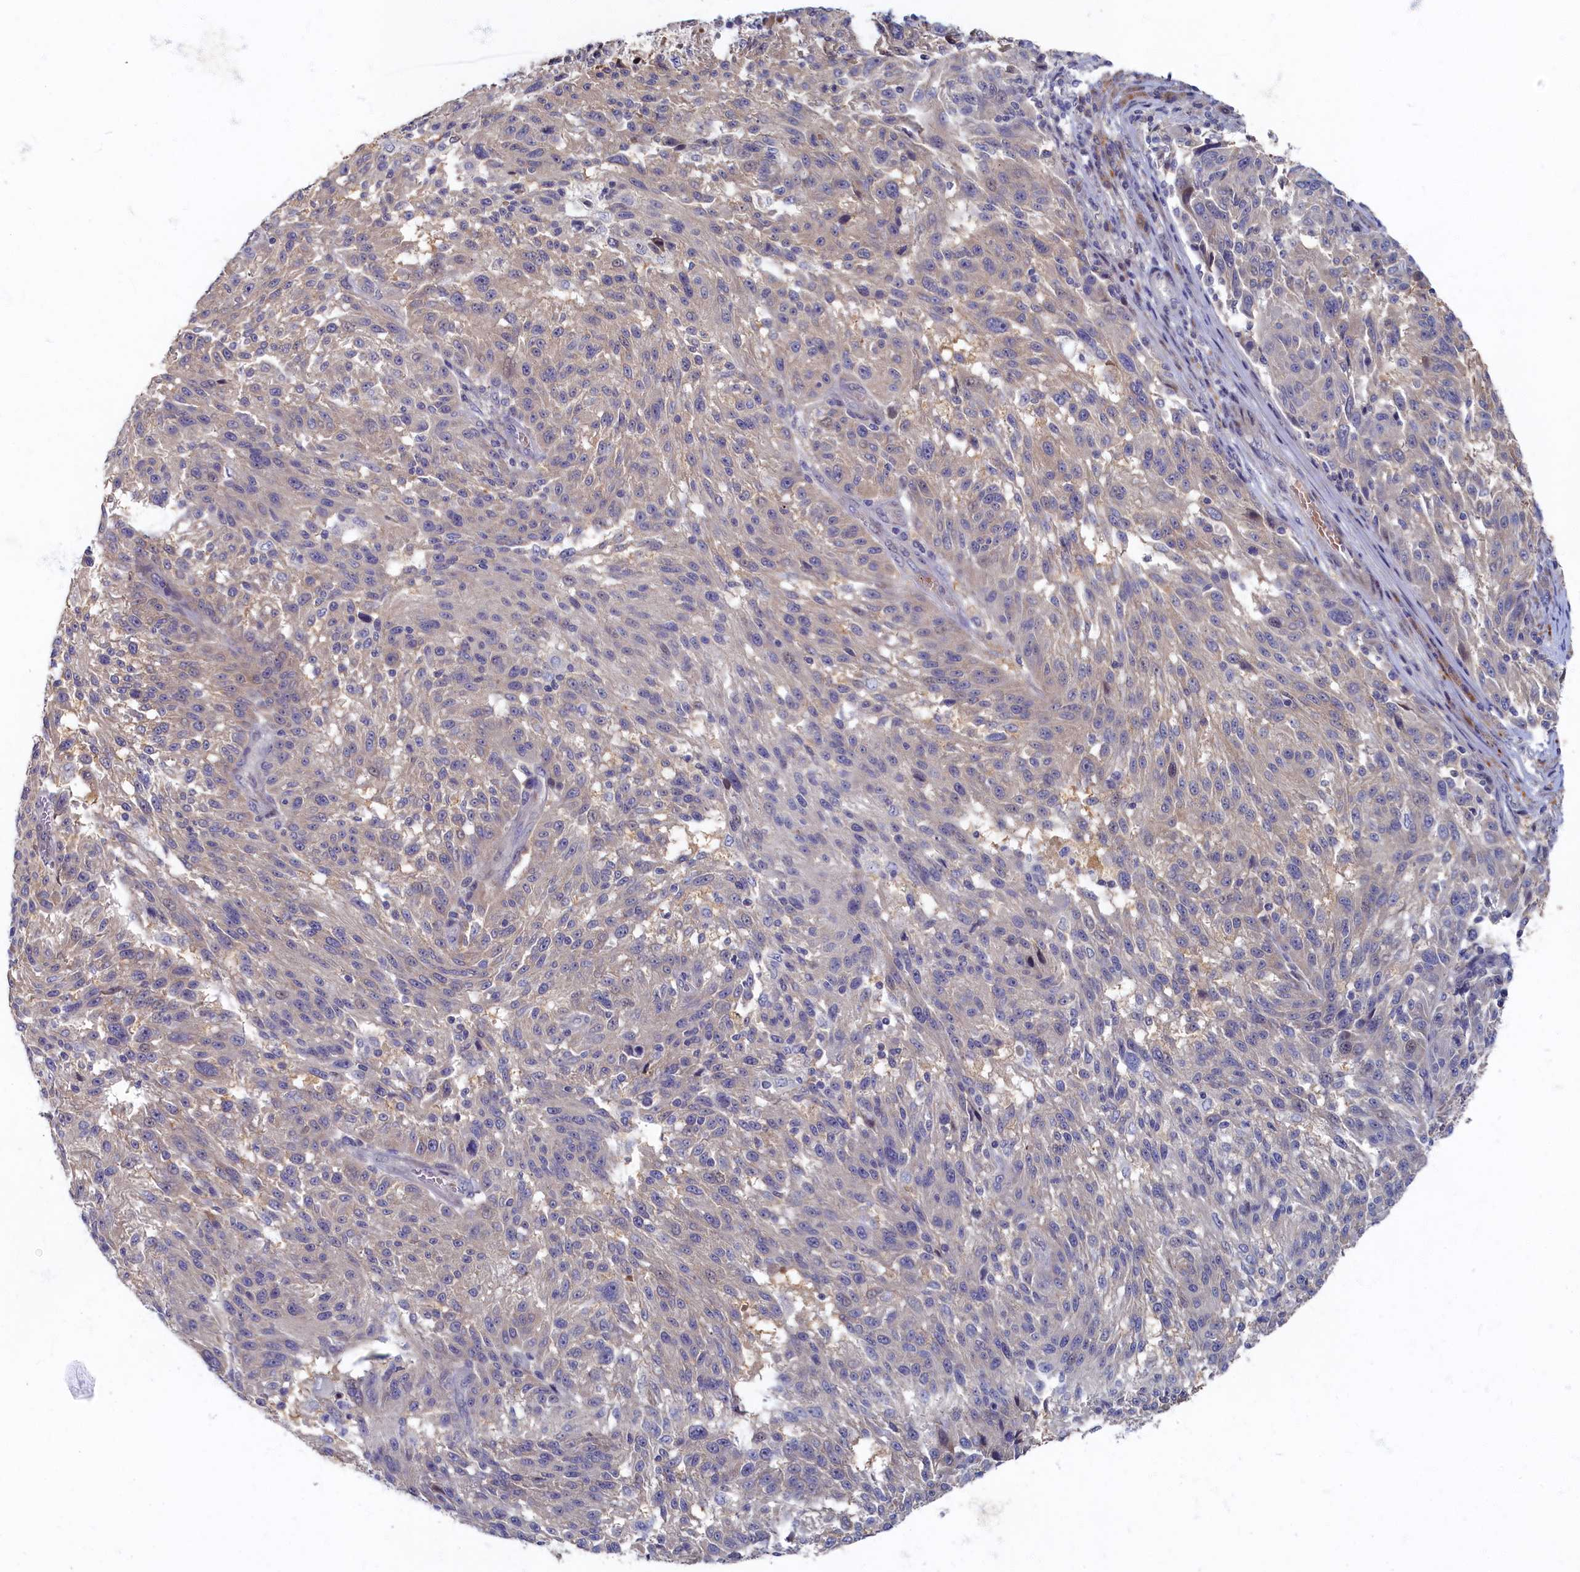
{"staining": {"intensity": "negative", "quantity": "none", "location": "none"}, "tissue": "melanoma", "cell_type": "Tumor cells", "image_type": "cancer", "snomed": [{"axis": "morphology", "description": "Malignant melanoma, NOS"}, {"axis": "topography", "description": "Skin"}], "caption": "This is an immunohistochemistry (IHC) photomicrograph of human melanoma. There is no staining in tumor cells.", "gene": "HUNK", "patient": {"sex": "male", "age": 53}}